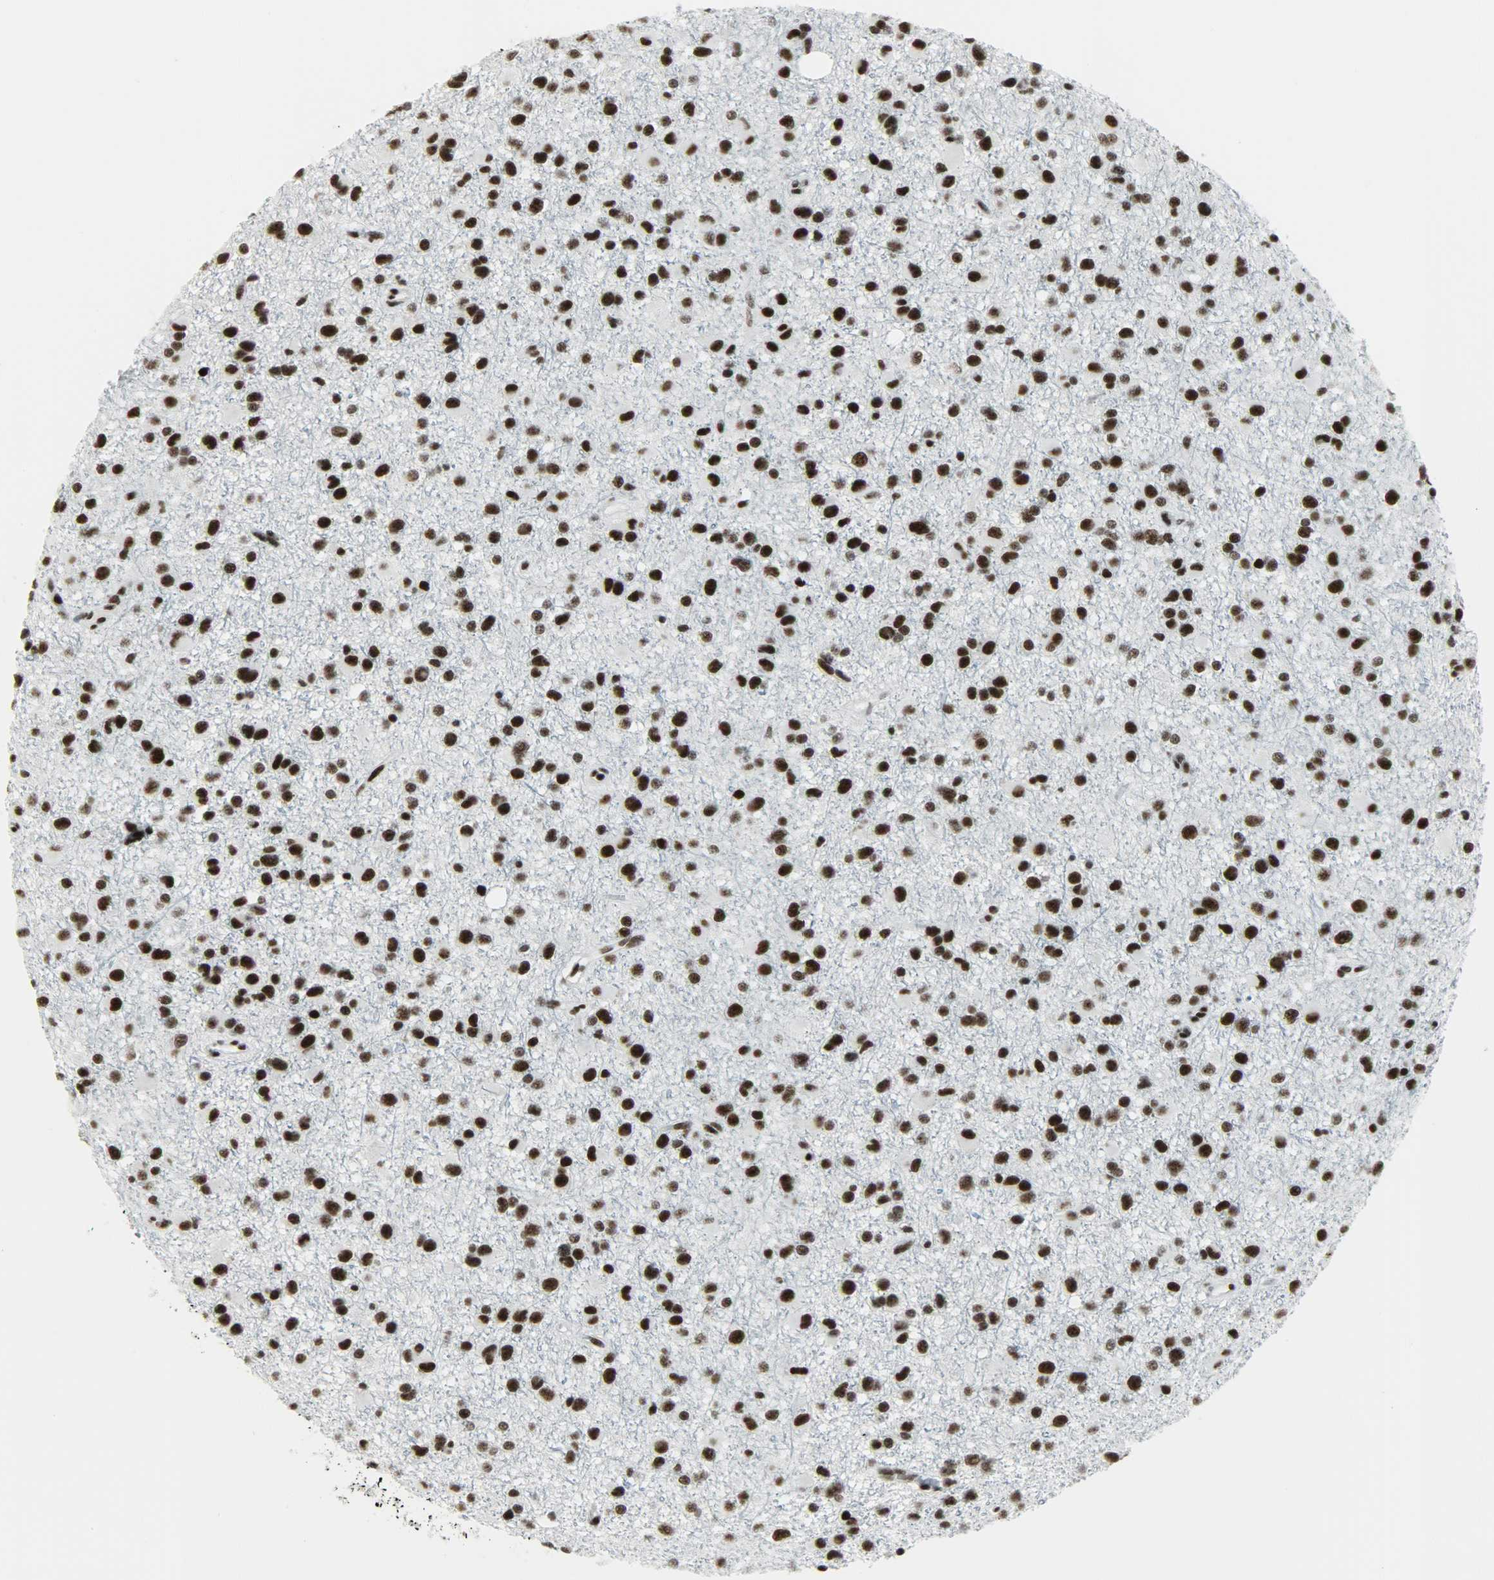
{"staining": {"intensity": "strong", "quantity": ">75%", "location": "nuclear"}, "tissue": "glioma", "cell_type": "Tumor cells", "image_type": "cancer", "snomed": [{"axis": "morphology", "description": "Glioma, malignant, Low grade"}, {"axis": "topography", "description": "Brain"}], "caption": "Malignant glioma (low-grade) stained with DAB (3,3'-diaminobenzidine) immunohistochemistry (IHC) demonstrates high levels of strong nuclear positivity in approximately >75% of tumor cells.", "gene": "SNRPA", "patient": {"sex": "male", "age": 42}}